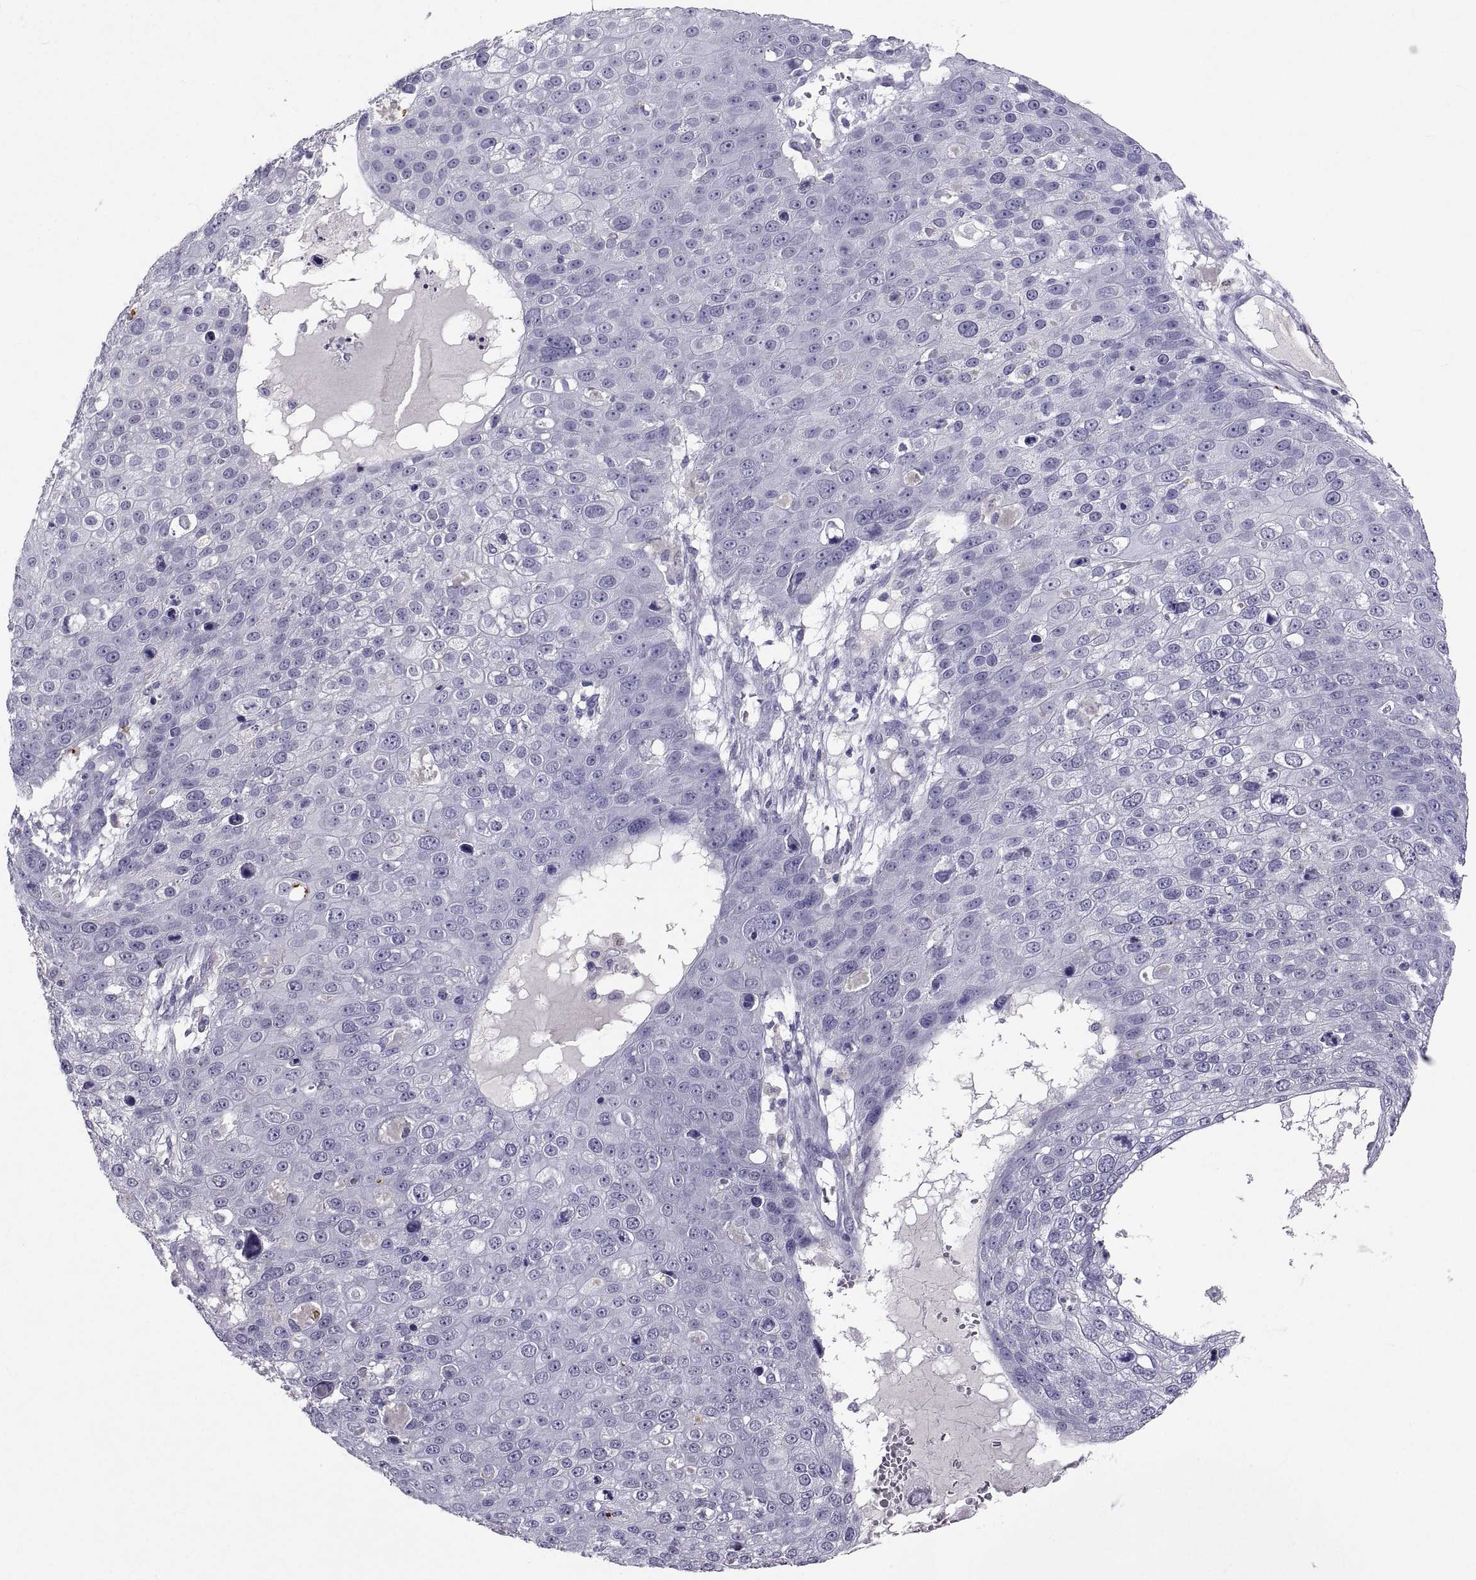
{"staining": {"intensity": "negative", "quantity": "none", "location": "none"}, "tissue": "skin cancer", "cell_type": "Tumor cells", "image_type": "cancer", "snomed": [{"axis": "morphology", "description": "Squamous cell carcinoma, NOS"}, {"axis": "topography", "description": "Skin"}], "caption": "A high-resolution image shows immunohistochemistry staining of squamous cell carcinoma (skin), which exhibits no significant expression in tumor cells. Nuclei are stained in blue.", "gene": "SOX21", "patient": {"sex": "male", "age": 71}}